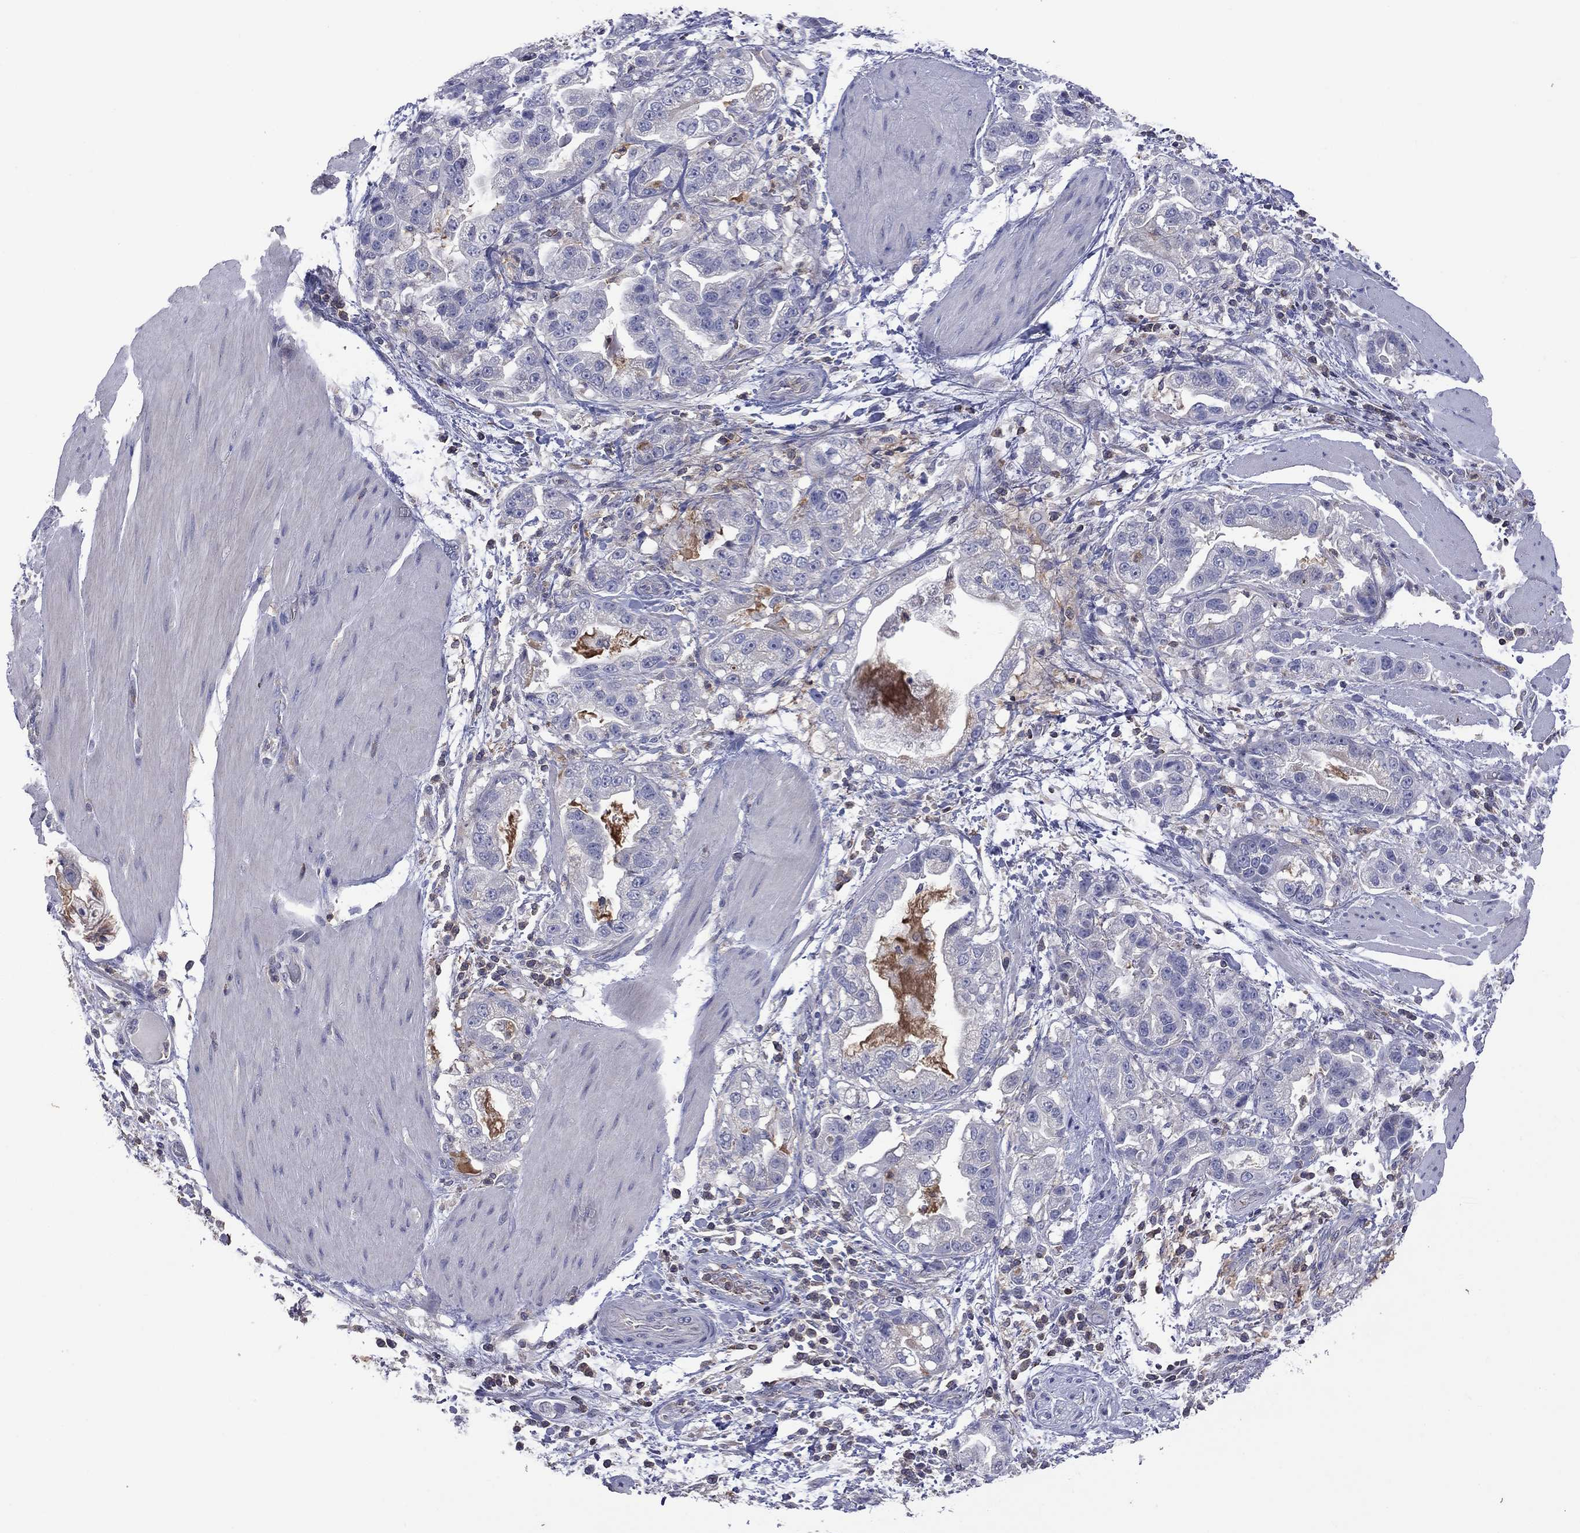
{"staining": {"intensity": "negative", "quantity": "none", "location": "none"}, "tissue": "stomach cancer", "cell_type": "Tumor cells", "image_type": "cancer", "snomed": [{"axis": "morphology", "description": "Adenocarcinoma, NOS"}, {"axis": "topography", "description": "Stomach"}], "caption": "Immunohistochemistry (IHC) histopathology image of human stomach cancer stained for a protein (brown), which exhibits no positivity in tumor cells. Brightfield microscopy of immunohistochemistry (IHC) stained with DAB (3,3'-diaminobenzidine) (brown) and hematoxylin (blue), captured at high magnification.", "gene": "IPCEF1", "patient": {"sex": "male", "age": 59}}